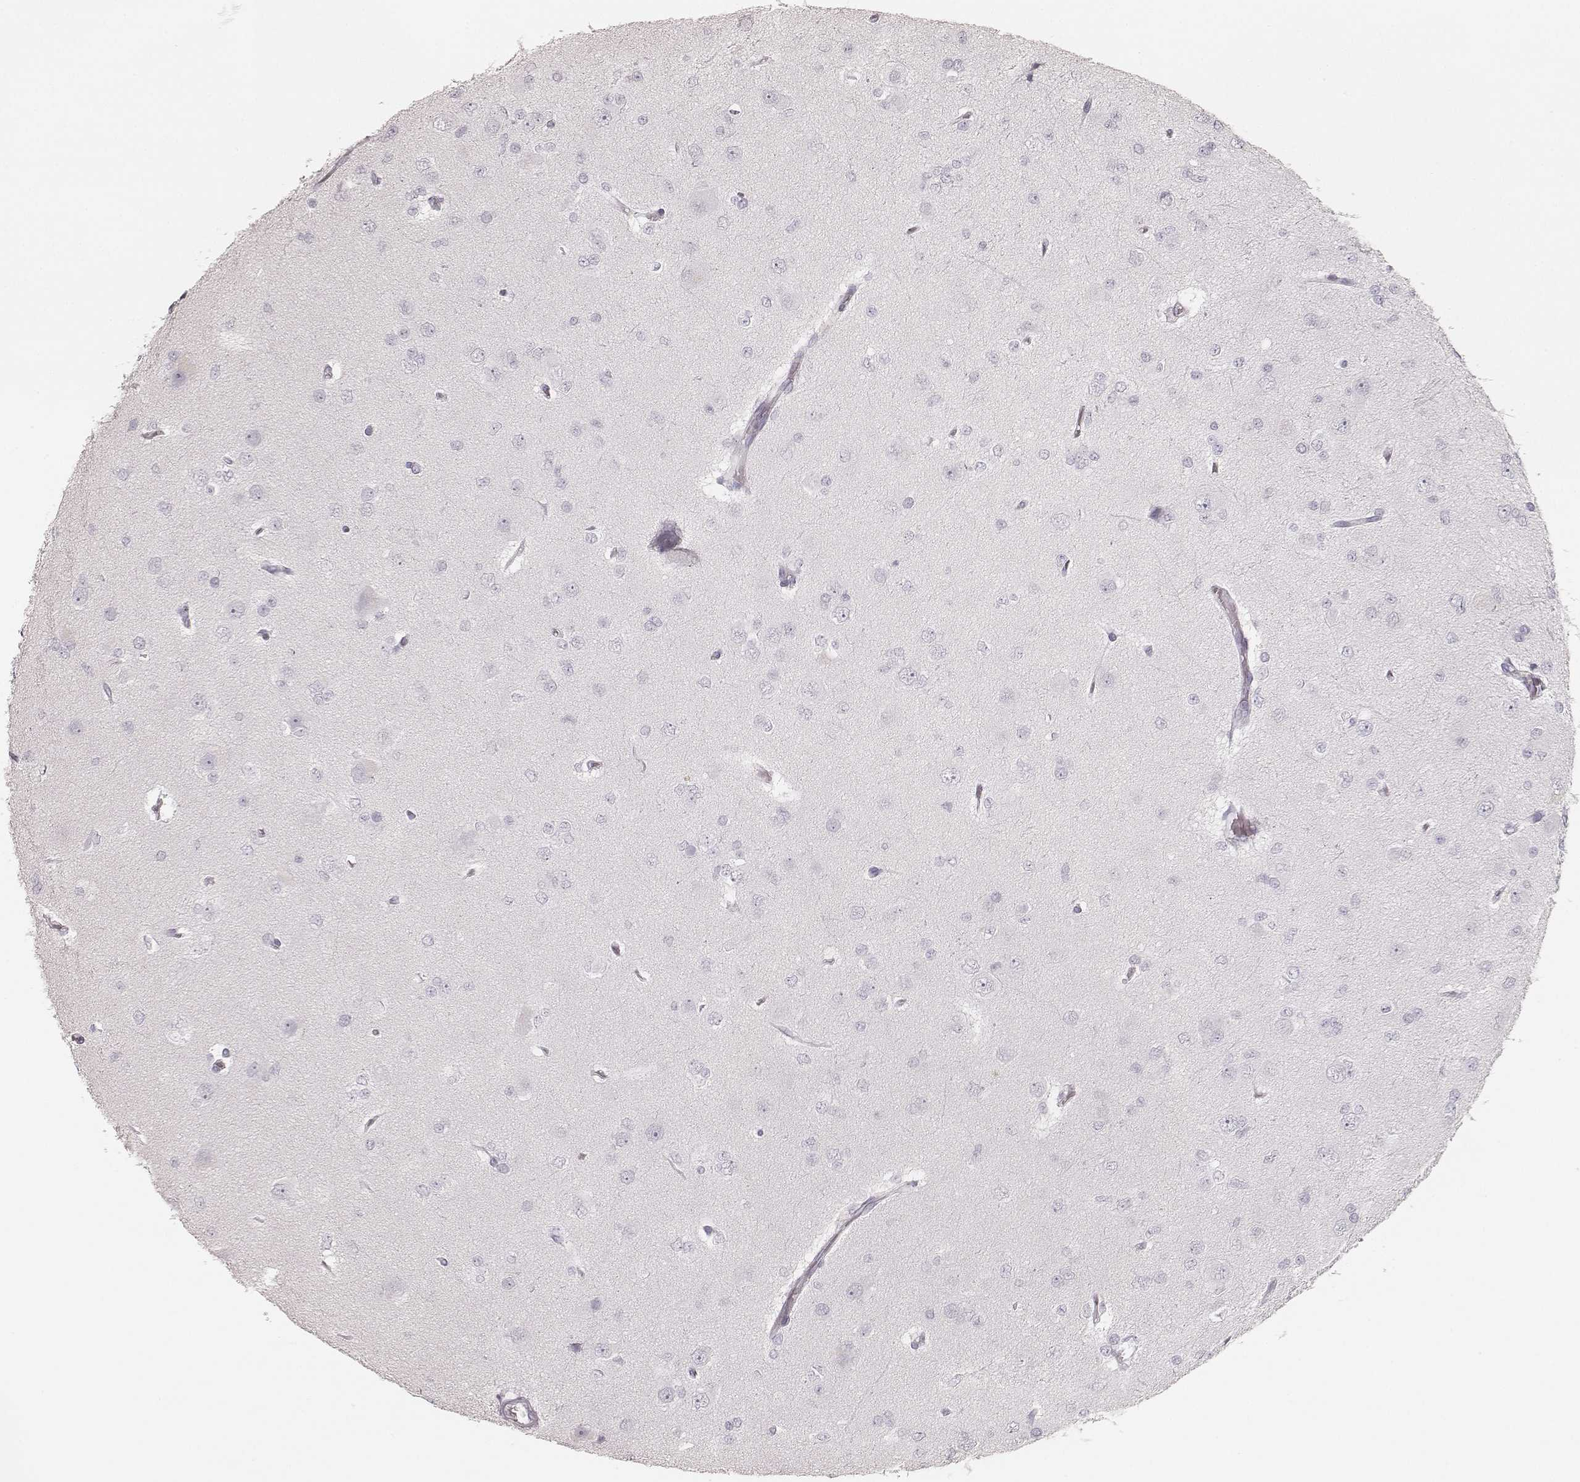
{"staining": {"intensity": "negative", "quantity": "none", "location": "none"}, "tissue": "glioma", "cell_type": "Tumor cells", "image_type": "cancer", "snomed": [{"axis": "morphology", "description": "Glioma, malignant, Low grade"}, {"axis": "topography", "description": "Brain"}], "caption": "Histopathology image shows no protein expression in tumor cells of malignant glioma (low-grade) tissue. (DAB (3,3'-diaminobenzidine) IHC visualized using brightfield microscopy, high magnification).", "gene": "KRT82", "patient": {"sex": "male", "age": 27}}